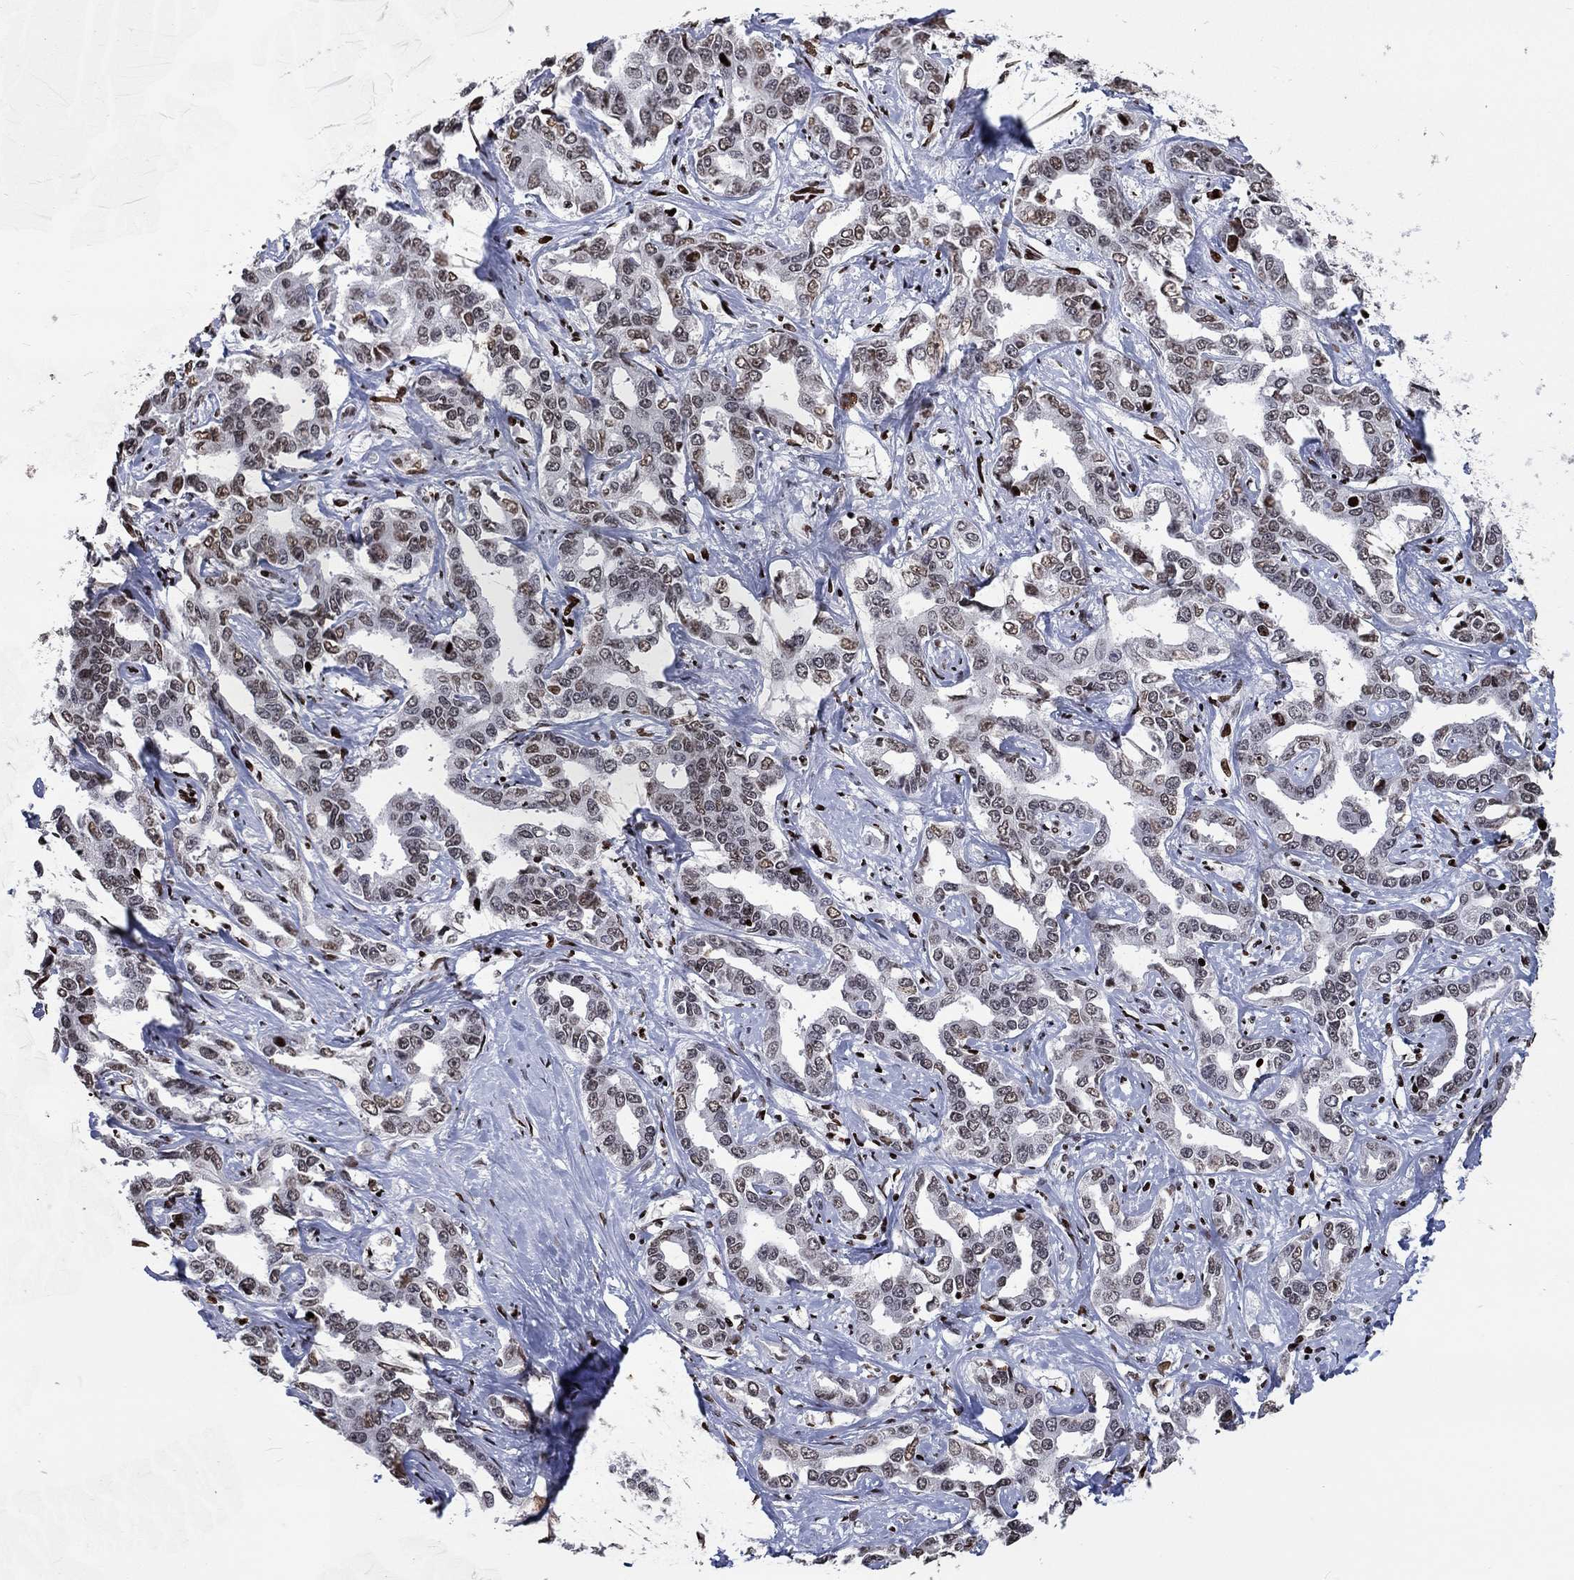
{"staining": {"intensity": "moderate", "quantity": "<25%", "location": "nuclear"}, "tissue": "liver cancer", "cell_type": "Tumor cells", "image_type": "cancer", "snomed": [{"axis": "morphology", "description": "Cholangiocarcinoma"}, {"axis": "topography", "description": "Liver"}], "caption": "Moderate nuclear staining for a protein is appreciated in about <25% of tumor cells of cholangiocarcinoma (liver) using IHC.", "gene": "SRSF3", "patient": {"sex": "male", "age": 59}}